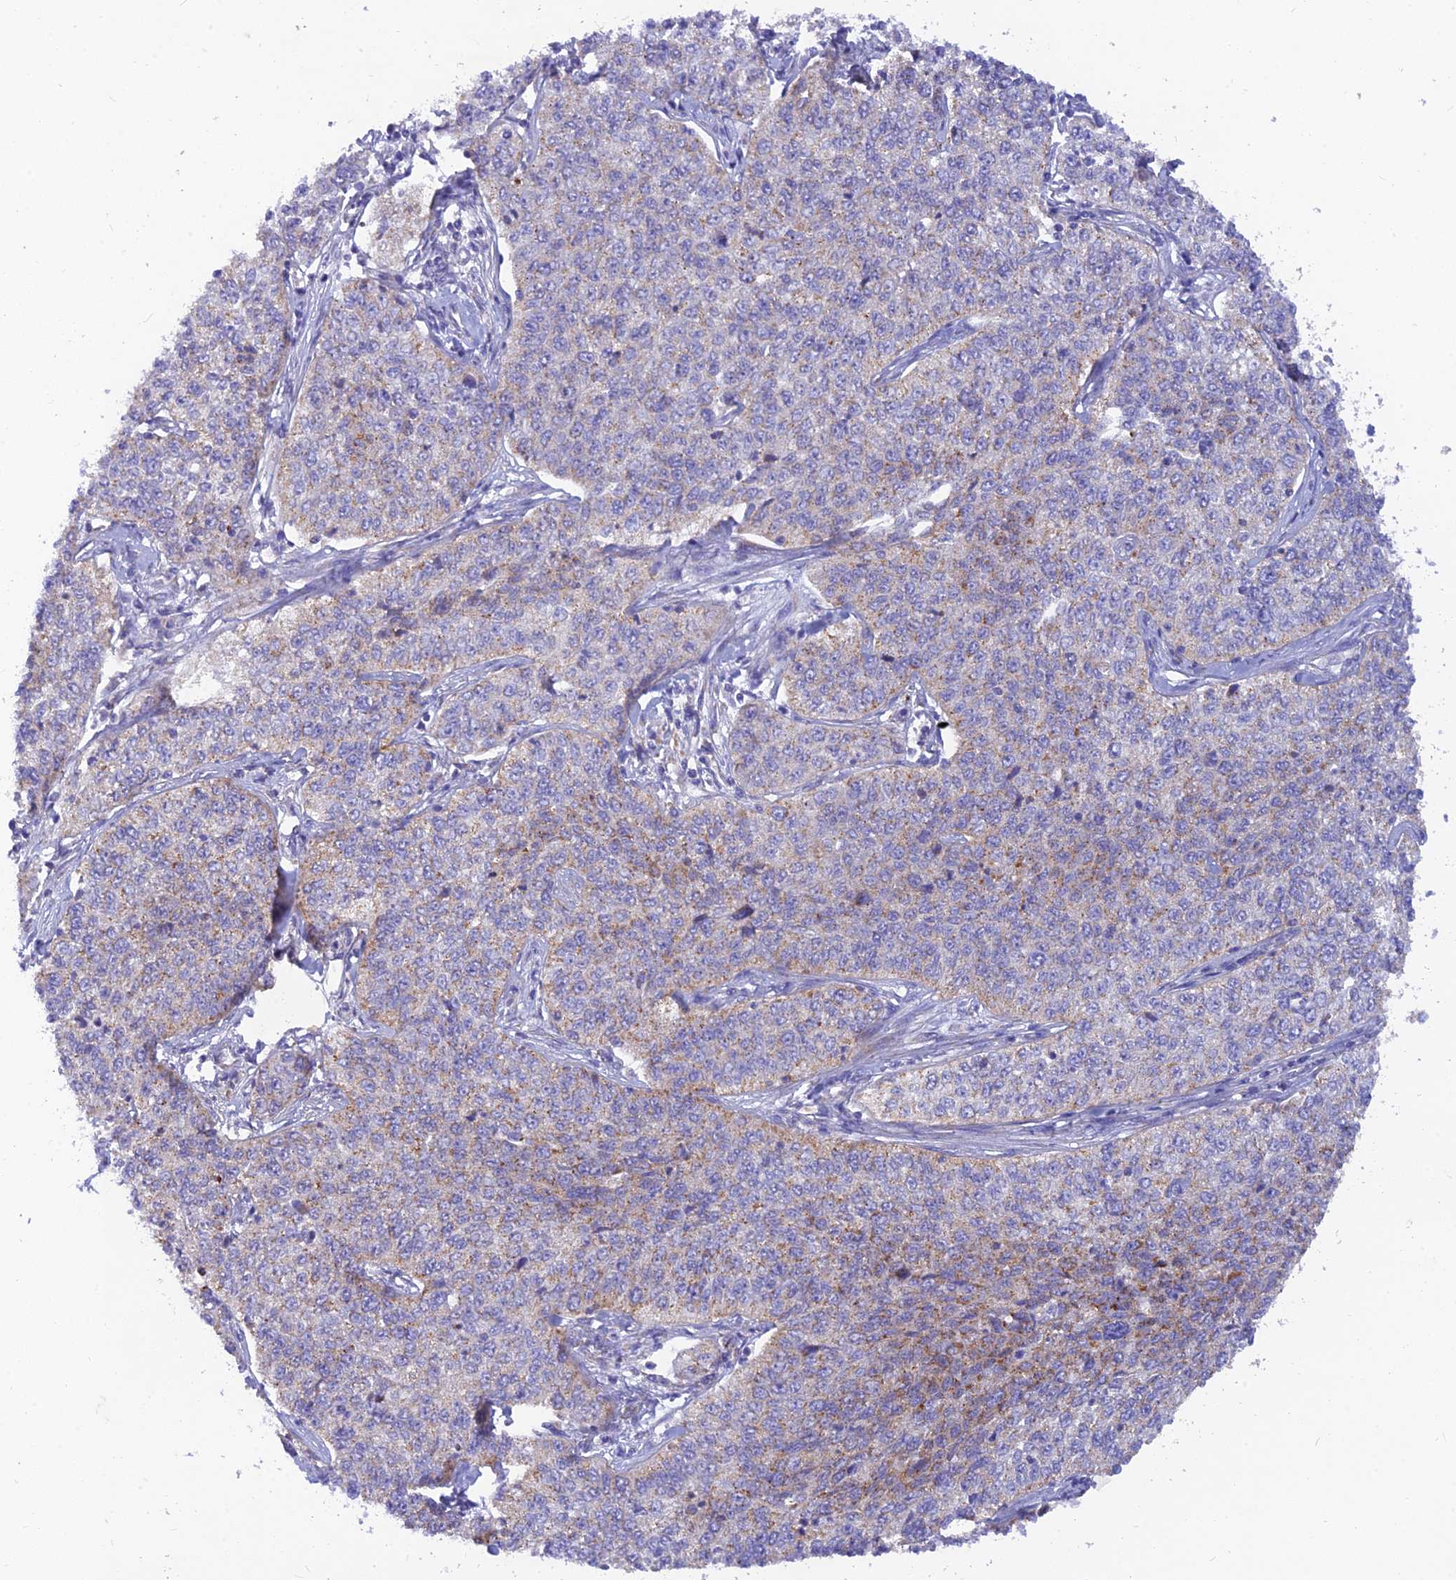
{"staining": {"intensity": "moderate", "quantity": "<25%", "location": "cytoplasmic/membranous"}, "tissue": "cervical cancer", "cell_type": "Tumor cells", "image_type": "cancer", "snomed": [{"axis": "morphology", "description": "Squamous cell carcinoma, NOS"}, {"axis": "topography", "description": "Cervix"}], "caption": "Brown immunohistochemical staining in cervical cancer (squamous cell carcinoma) exhibits moderate cytoplasmic/membranous staining in about <25% of tumor cells.", "gene": "TMEM30B", "patient": {"sex": "female", "age": 35}}